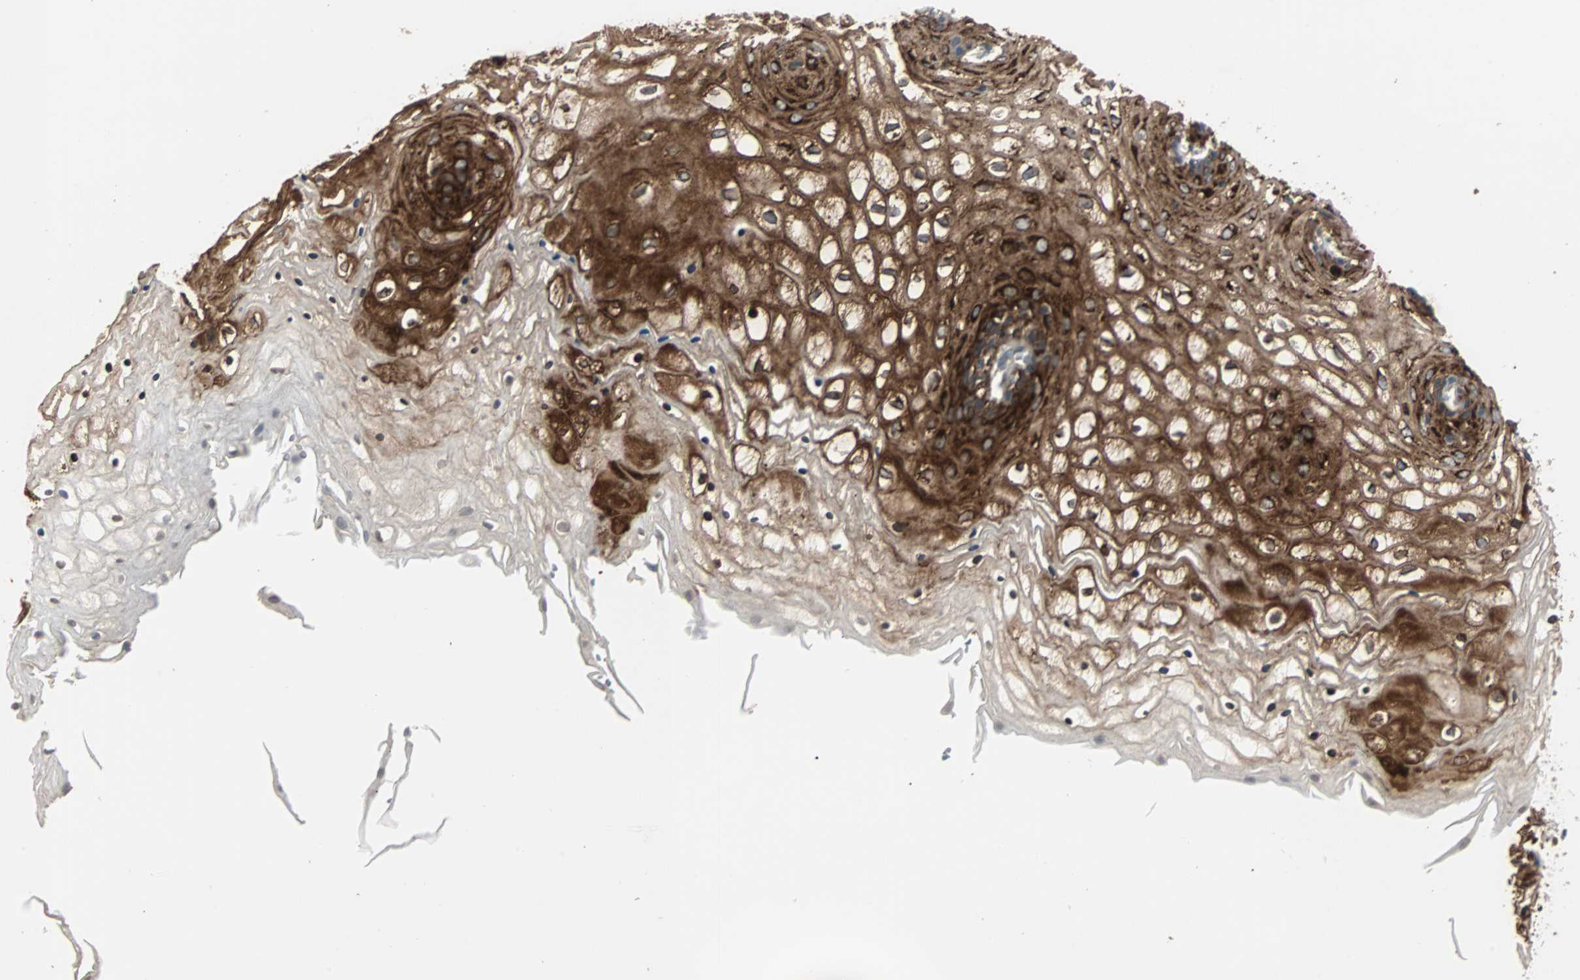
{"staining": {"intensity": "strong", "quantity": ">75%", "location": "cytoplasmic/membranous"}, "tissue": "vagina", "cell_type": "Squamous epithelial cells", "image_type": "normal", "snomed": [{"axis": "morphology", "description": "Normal tissue, NOS"}, {"axis": "topography", "description": "Vagina"}], "caption": "About >75% of squamous epithelial cells in benign vagina display strong cytoplasmic/membranous protein staining as visualized by brown immunohistochemical staining.", "gene": "CMC2", "patient": {"sex": "female", "age": 34}}